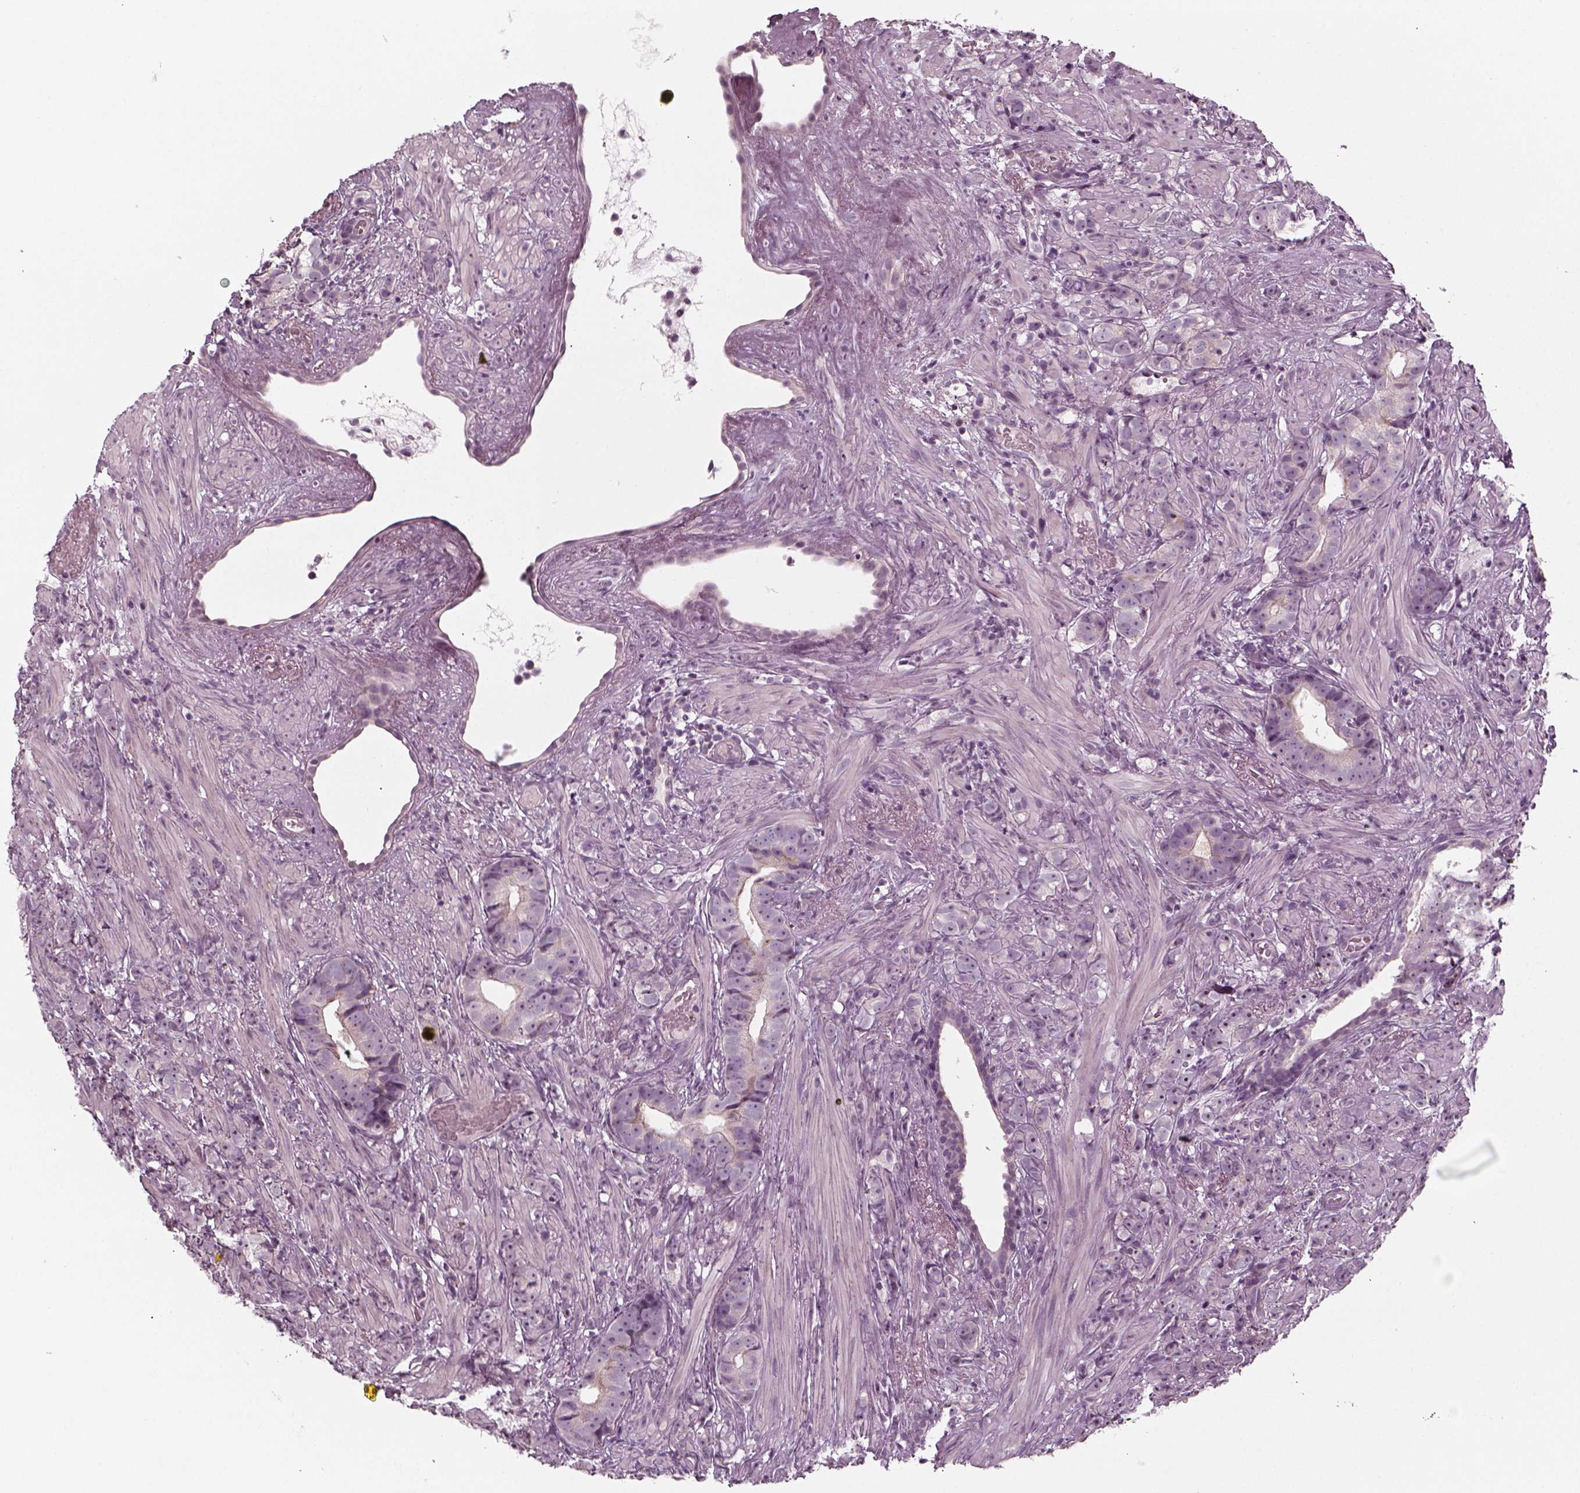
{"staining": {"intensity": "negative", "quantity": "none", "location": "none"}, "tissue": "prostate cancer", "cell_type": "Tumor cells", "image_type": "cancer", "snomed": [{"axis": "morphology", "description": "Adenocarcinoma, High grade"}, {"axis": "topography", "description": "Prostate"}], "caption": "Protein analysis of prostate cancer exhibits no significant expression in tumor cells.", "gene": "PNMT", "patient": {"sex": "male", "age": 81}}